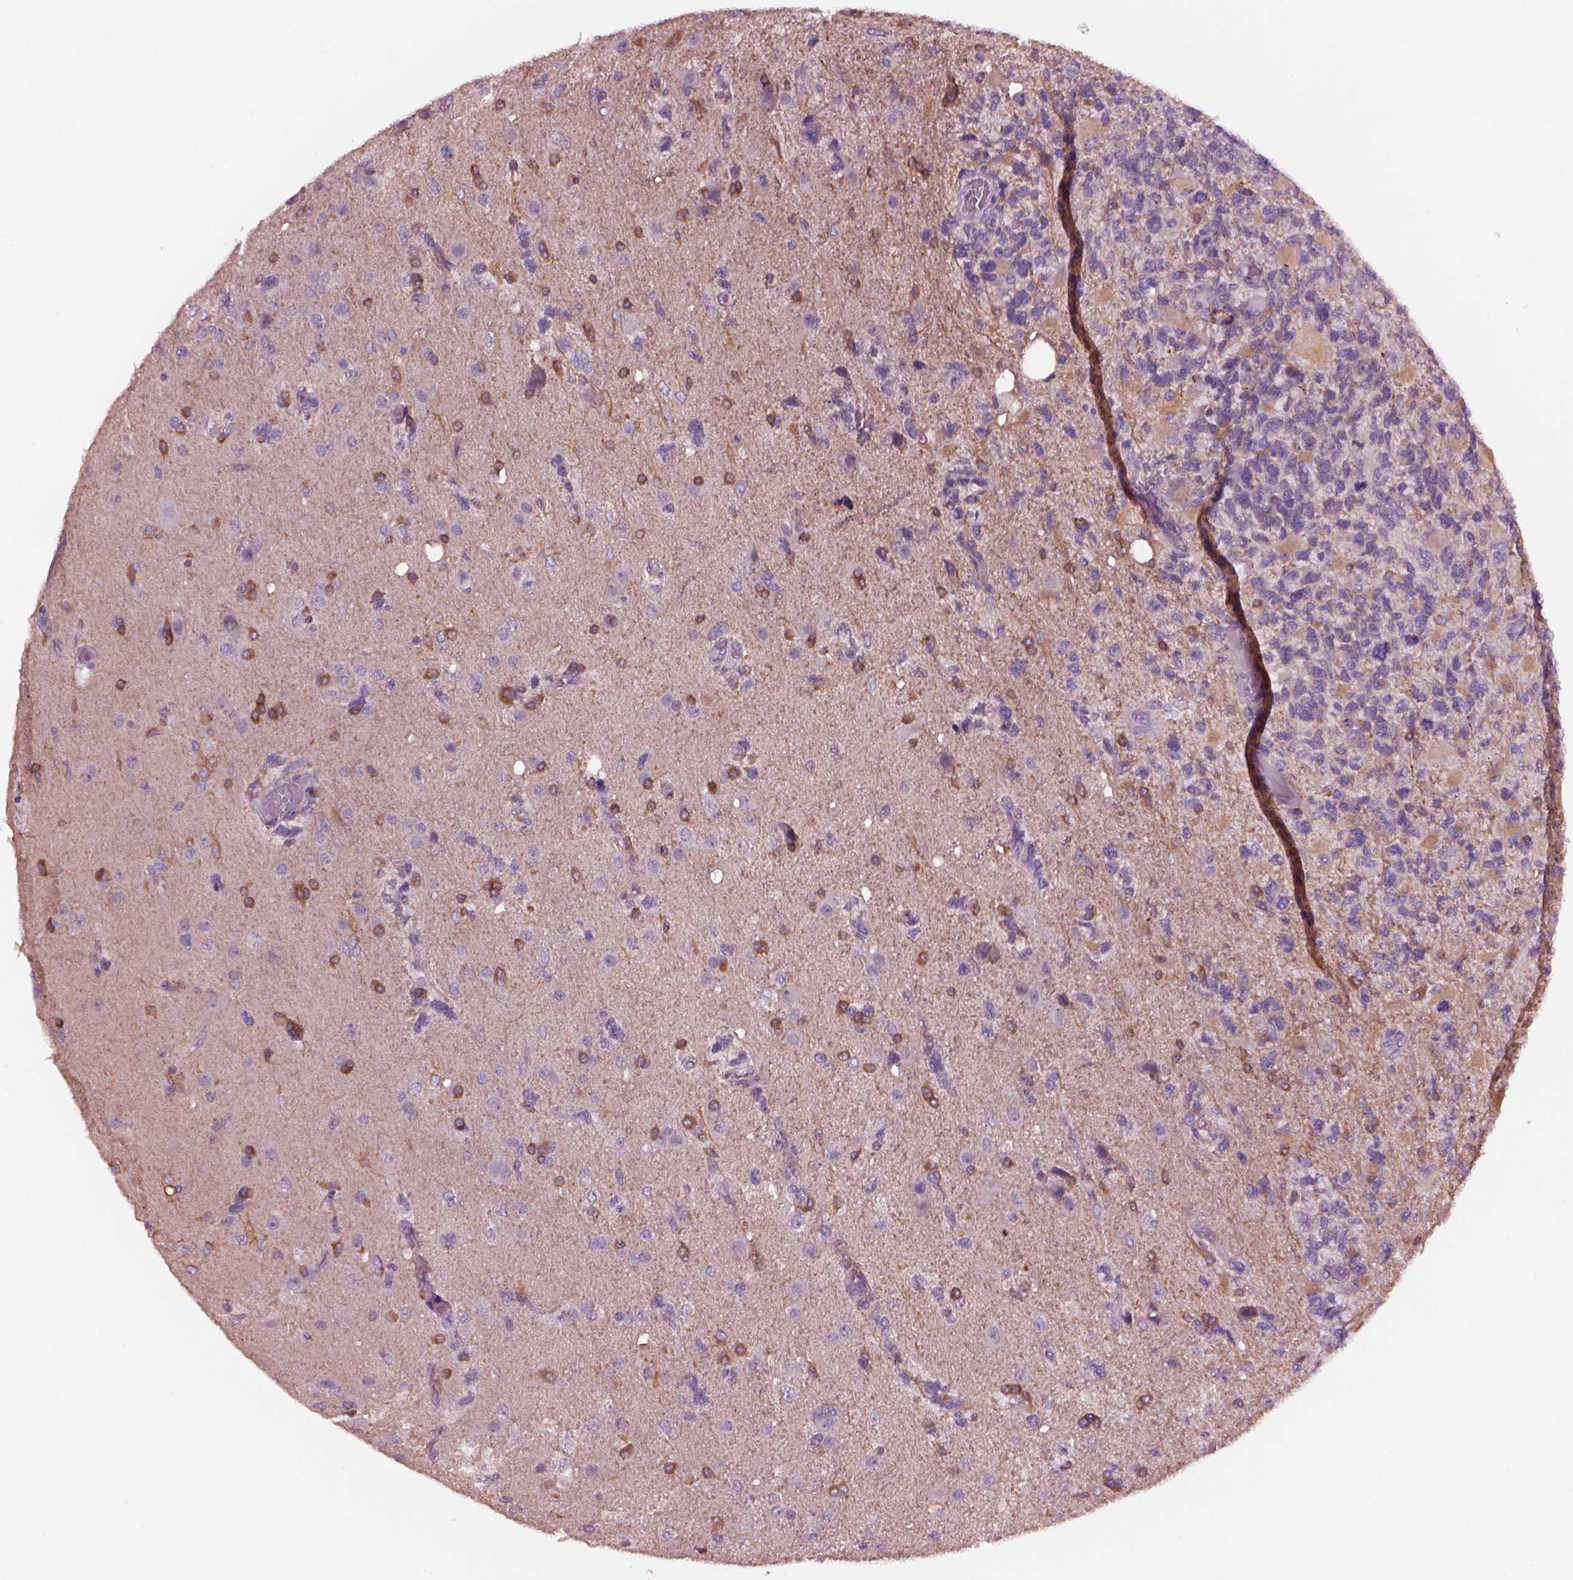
{"staining": {"intensity": "negative", "quantity": "none", "location": "none"}, "tissue": "glioma", "cell_type": "Tumor cells", "image_type": "cancer", "snomed": [{"axis": "morphology", "description": "Glioma, malignant, High grade"}, {"axis": "topography", "description": "Brain"}], "caption": "Image shows no protein staining in tumor cells of high-grade glioma (malignant) tissue. (DAB (3,3'-diaminobenzidine) immunohistochemistry visualized using brightfield microscopy, high magnification).", "gene": "SHTN1", "patient": {"sex": "female", "age": 71}}